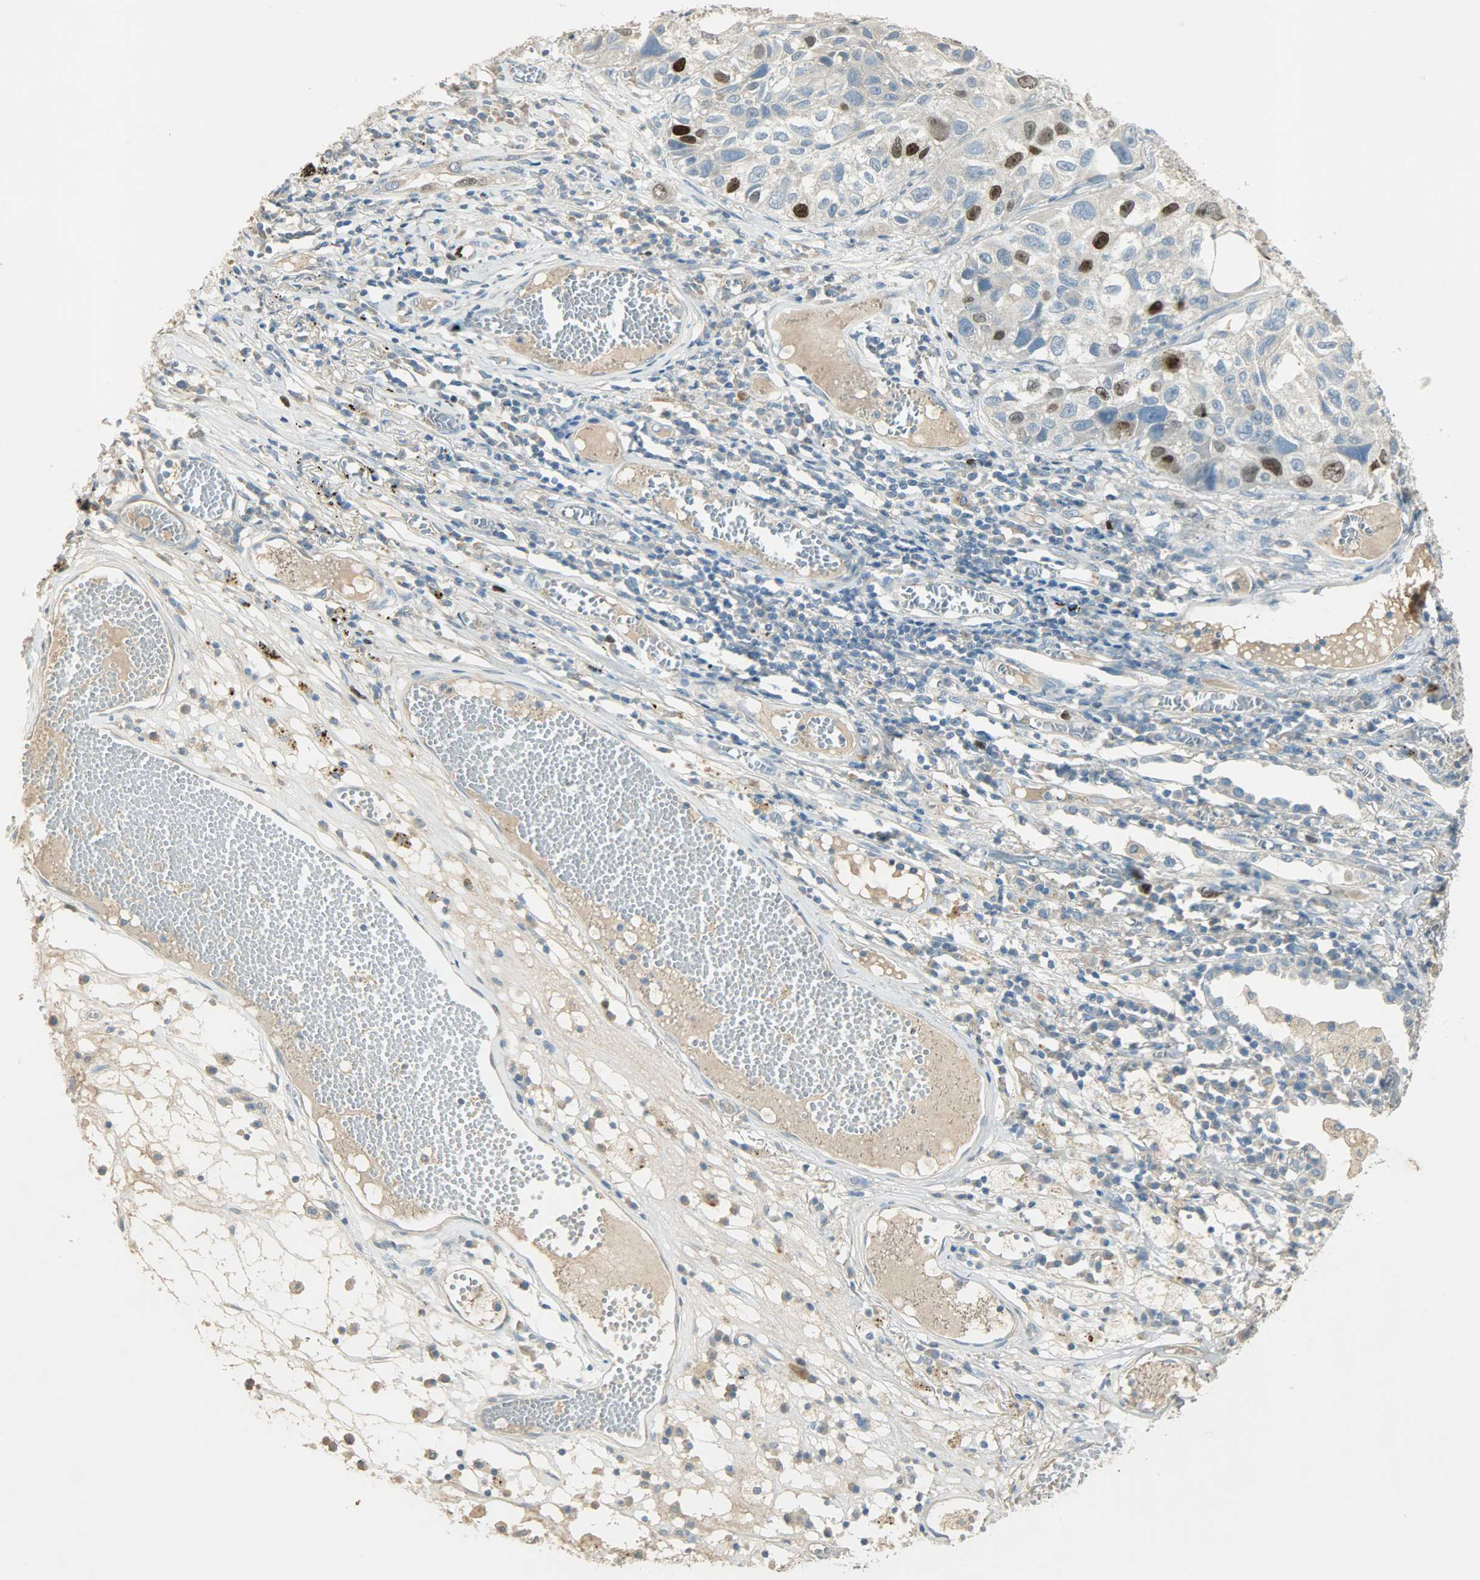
{"staining": {"intensity": "strong", "quantity": "<25%", "location": "cytoplasmic/membranous,nuclear"}, "tissue": "lung cancer", "cell_type": "Tumor cells", "image_type": "cancer", "snomed": [{"axis": "morphology", "description": "Squamous cell carcinoma, NOS"}, {"axis": "topography", "description": "Lung"}], "caption": "Lung squamous cell carcinoma stained for a protein (brown) demonstrates strong cytoplasmic/membranous and nuclear positive expression in approximately <25% of tumor cells.", "gene": "TPX2", "patient": {"sex": "male", "age": 71}}